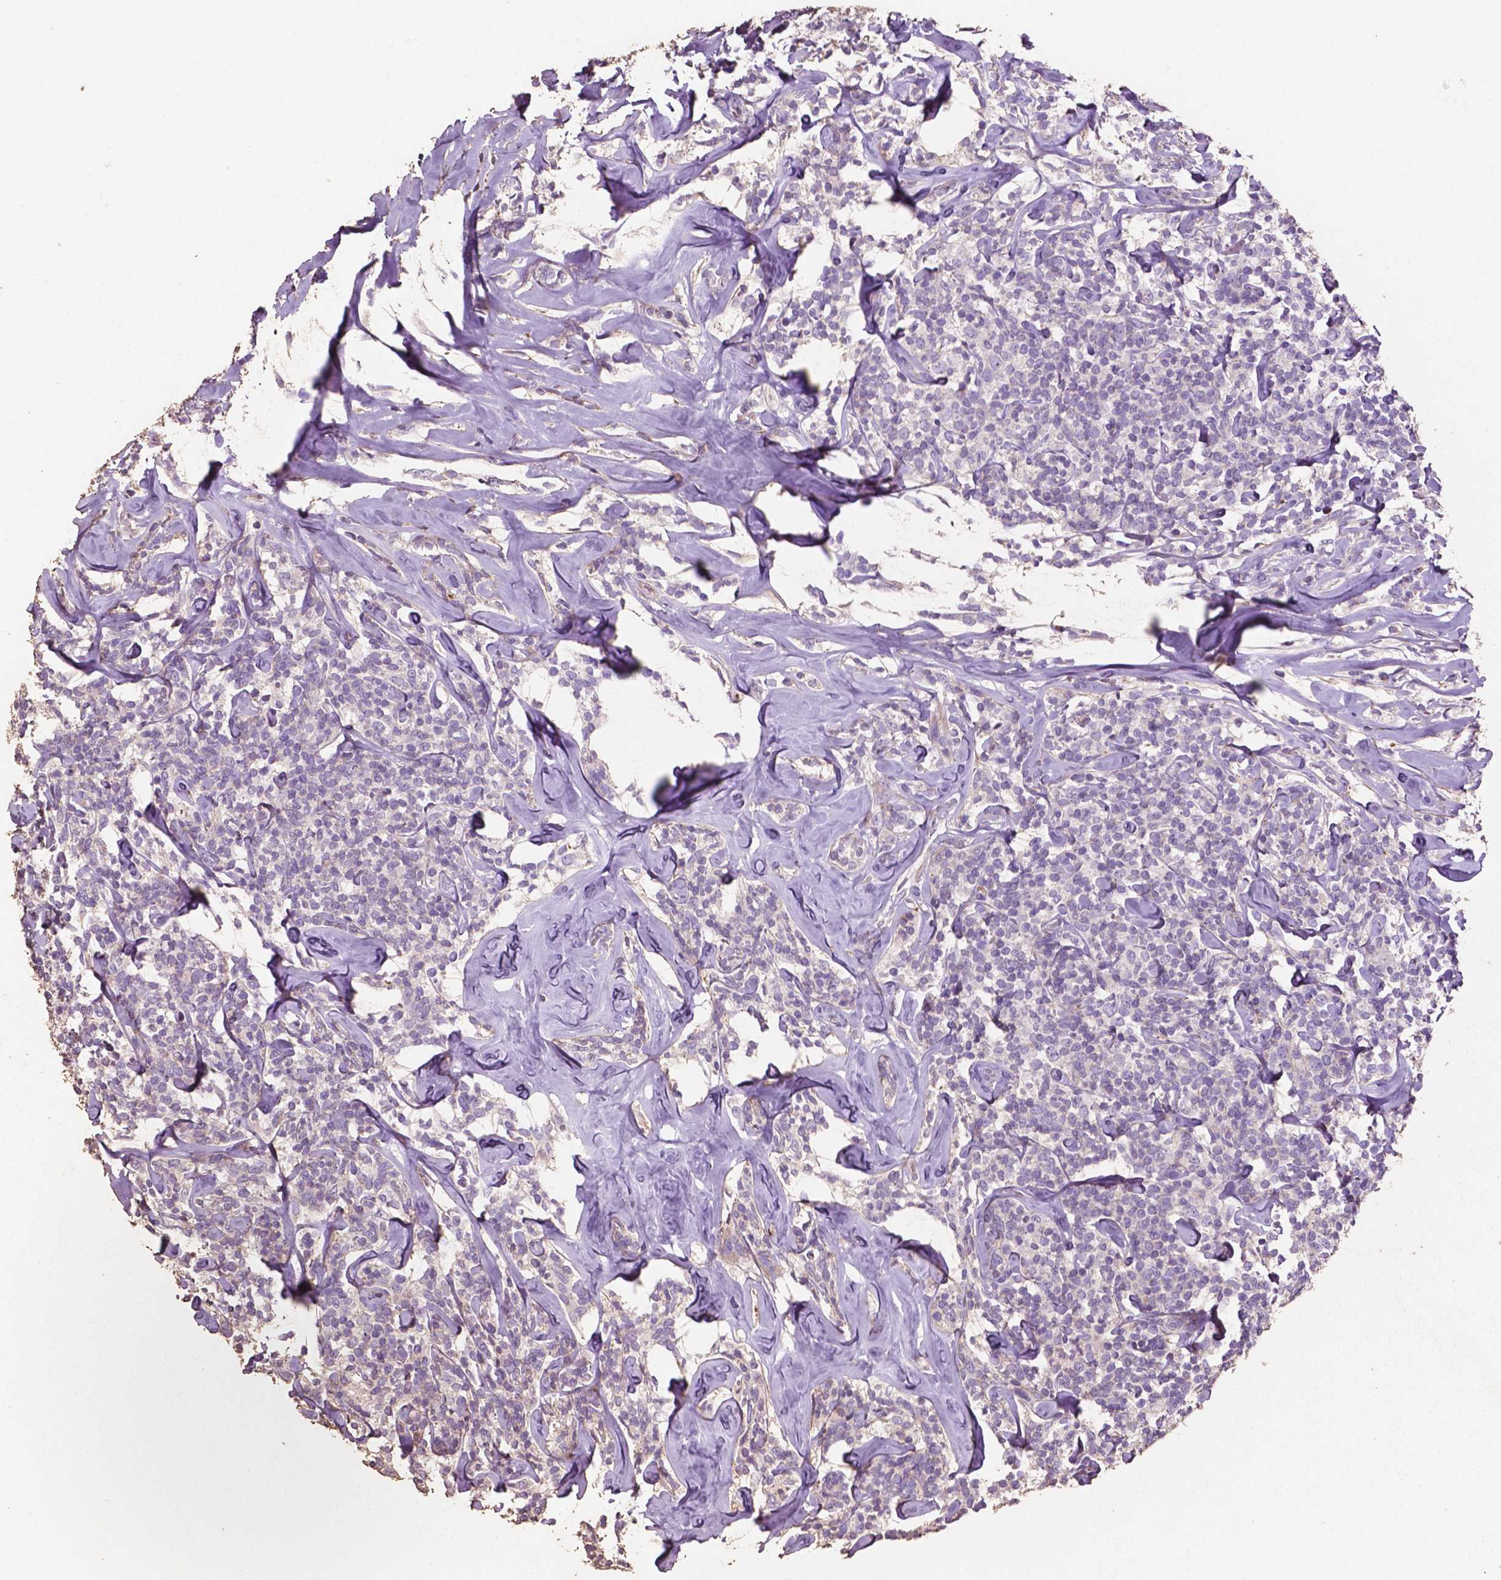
{"staining": {"intensity": "negative", "quantity": "none", "location": "none"}, "tissue": "lymphoma", "cell_type": "Tumor cells", "image_type": "cancer", "snomed": [{"axis": "morphology", "description": "Malignant lymphoma, non-Hodgkin's type, Low grade"}, {"axis": "topography", "description": "Lymph node"}], "caption": "The IHC photomicrograph has no significant expression in tumor cells of lymphoma tissue.", "gene": "COMMD4", "patient": {"sex": "female", "age": 56}}